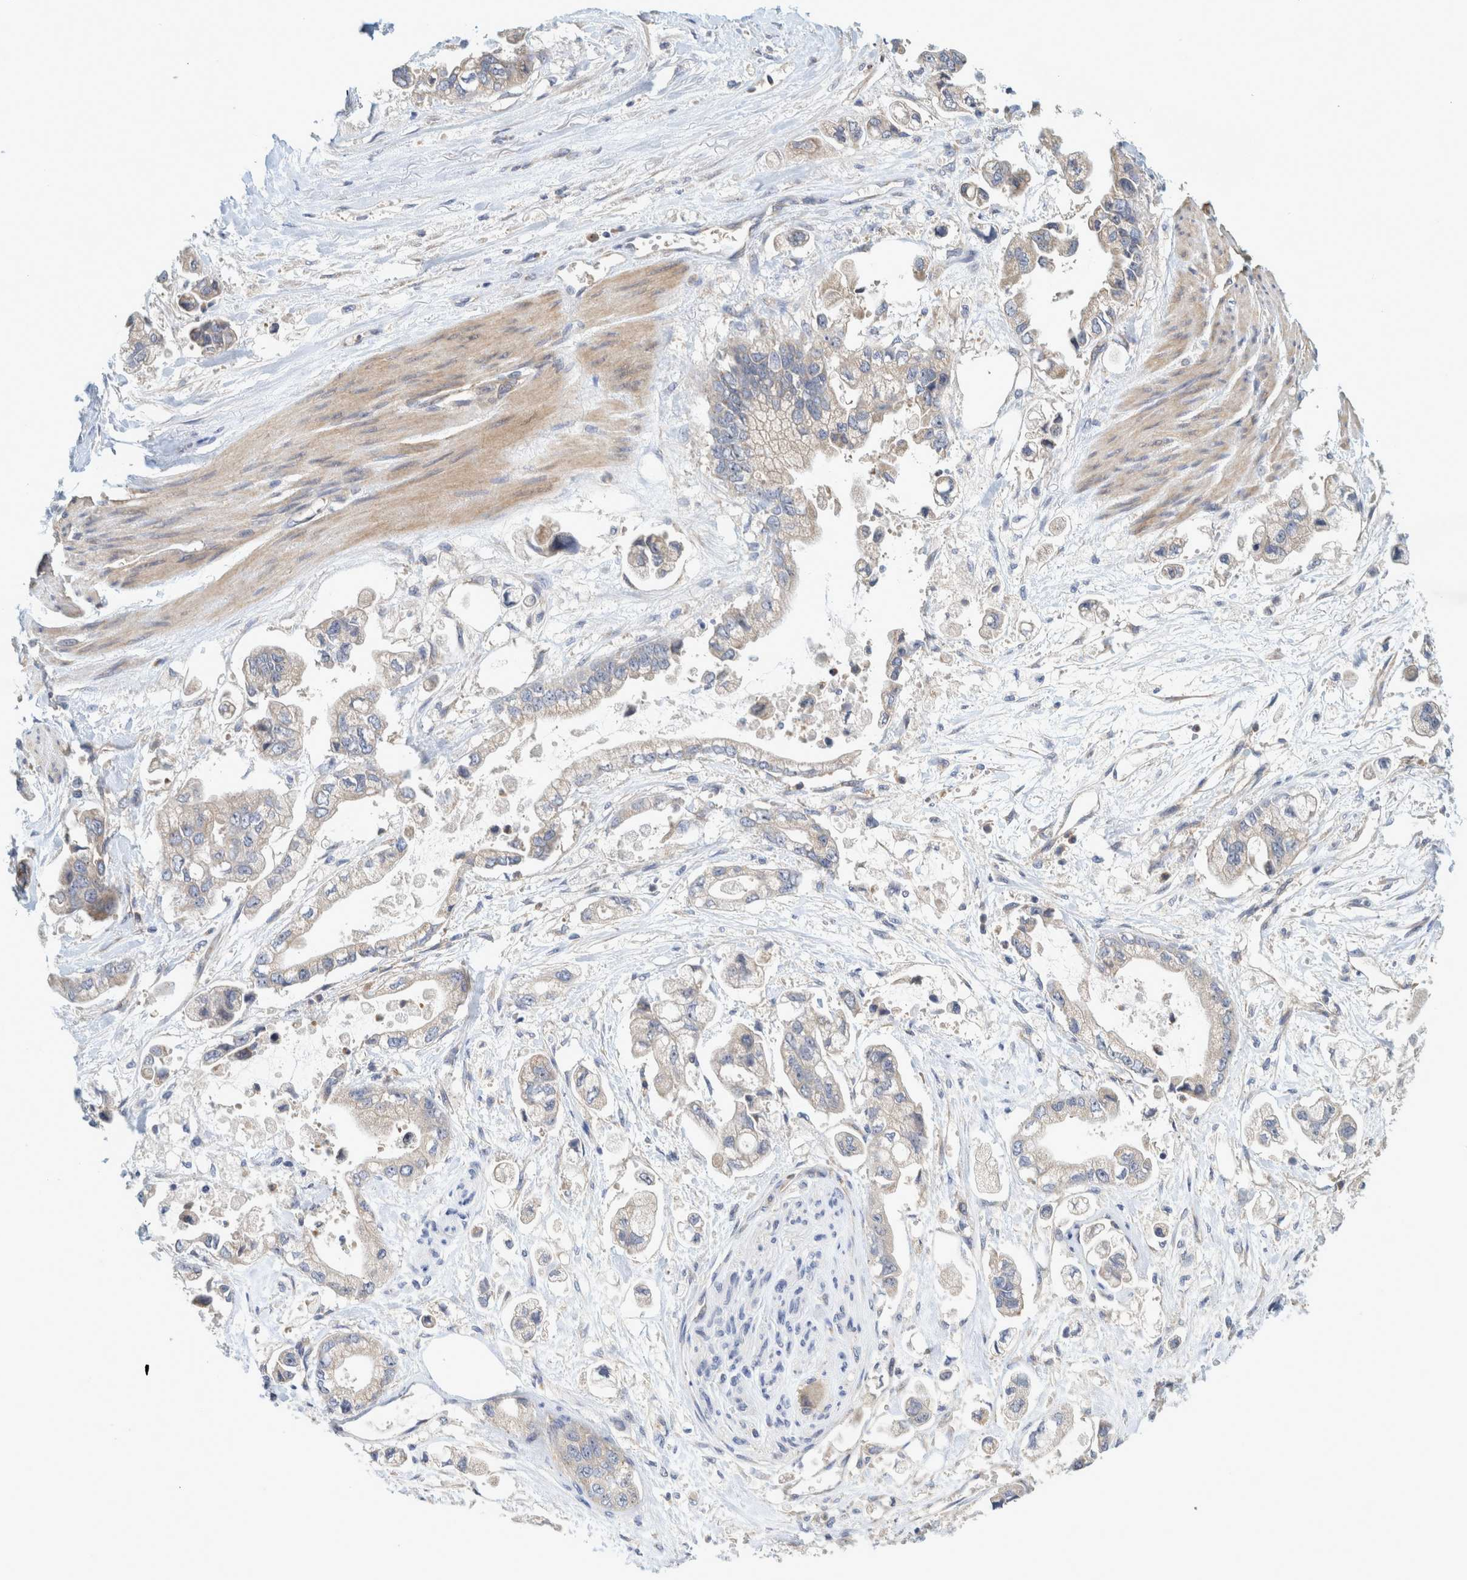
{"staining": {"intensity": "negative", "quantity": "none", "location": "none"}, "tissue": "stomach cancer", "cell_type": "Tumor cells", "image_type": "cancer", "snomed": [{"axis": "morphology", "description": "Normal tissue, NOS"}, {"axis": "morphology", "description": "Adenocarcinoma, NOS"}, {"axis": "topography", "description": "Stomach"}], "caption": "A micrograph of stomach cancer (adenocarcinoma) stained for a protein shows no brown staining in tumor cells. Nuclei are stained in blue.", "gene": "ZNF324B", "patient": {"sex": "male", "age": 62}}